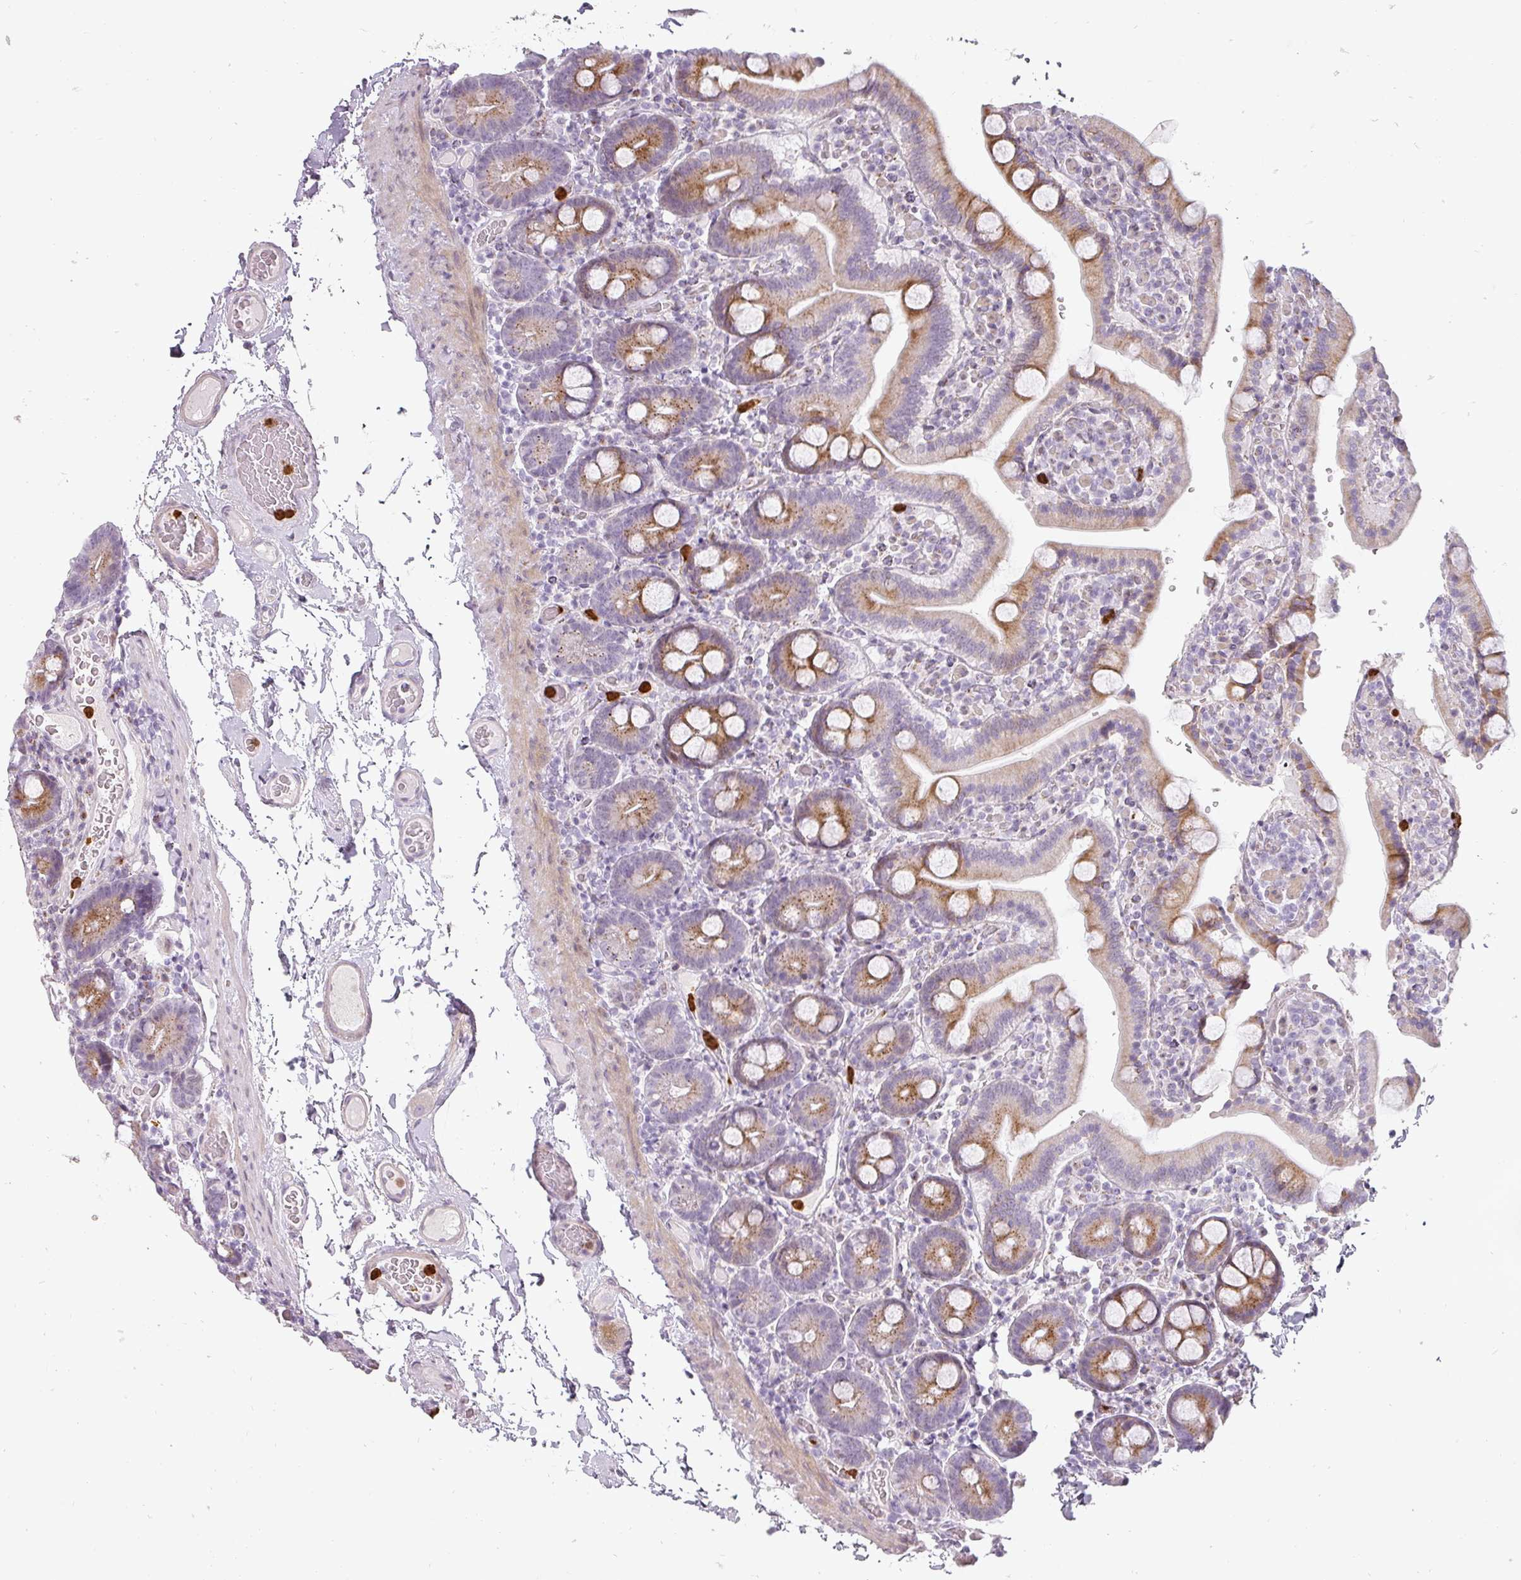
{"staining": {"intensity": "moderate", "quantity": ">75%", "location": "cytoplasmic/membranous"}, "tissue": "duodenum", "cell_type": "Glandular cells", "image_type": "normal", "snomed": [{"axis": "morphology", "description": "Normal tissue, NOS"}, {"axis": "topography", "description": "Duodenum"}], "caption": "Brown immunohistochemical staining in normal human duodenum demonstrates moderate cytoplasmic/membranous expression in about >75% of glandular cells. Using DAB (3,3'-diaminobenzidine) (brown) and hematoxylin (blue) stains, captured at high magnification using brightfield microscopy.", "gene": "BIK", "patient": {"sex": "male", "age": 55}}